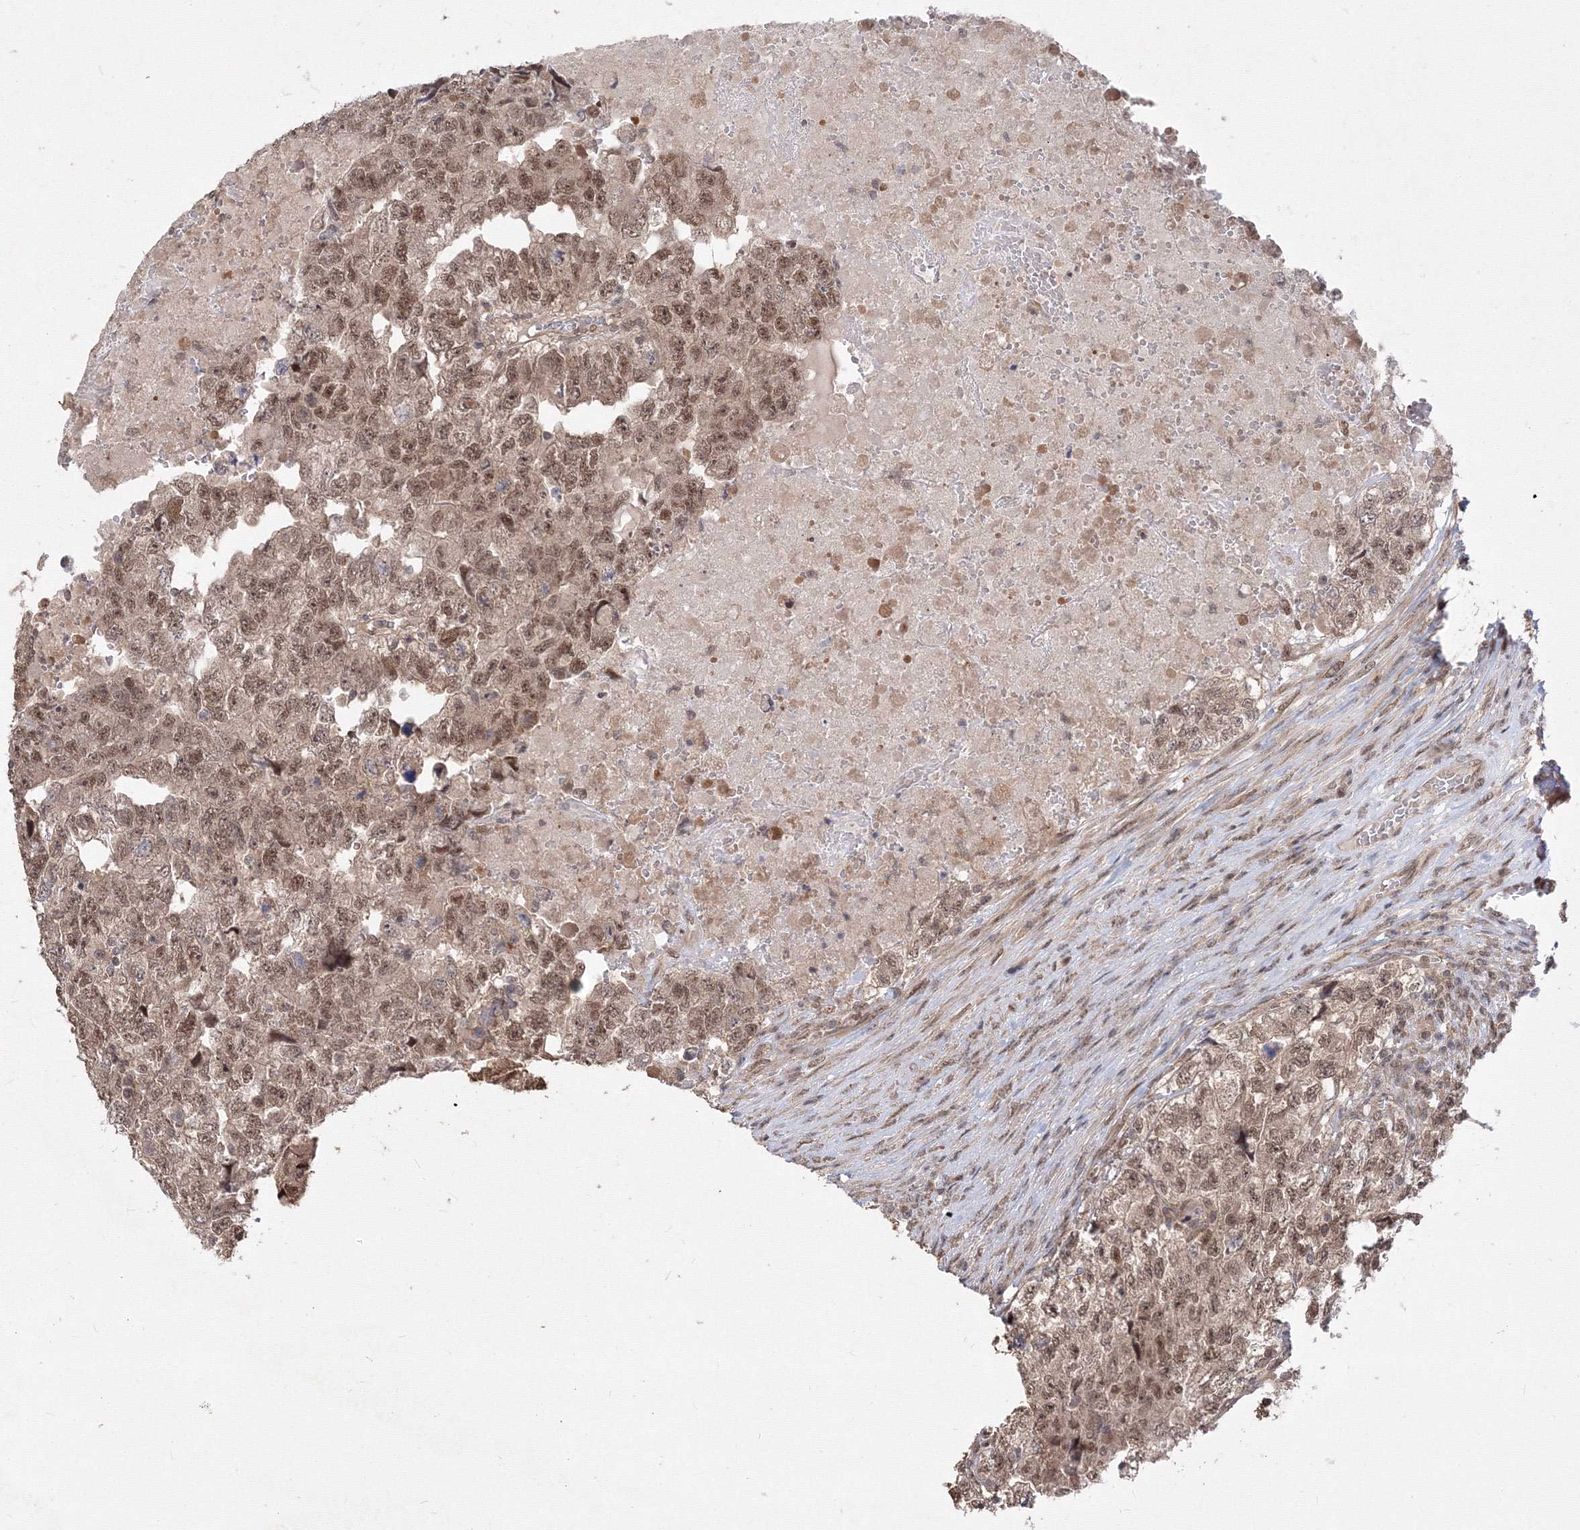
{"staining": {"intensity": "moderate", "quantity": ">75%", "location": "nuclear"}, "tissue": "testis cancer", "cell_type": "Tumor cells", "image_type": "cancer", "snomed": [{"axis": "morphology", "description": "Carcinoma, Embryonal, NOS"}, {"axis": "topography", "description": "Testis"}], "caption": "Protein expression analysis of embryonal carcinoma (testis) displays moderate nuclear staining in approximately >75% of tumor cells. (brown staining indicates protein expression, while blue staining denotes nuclei).", "gene": "COPS4", "patient": {"sex": "male", "age": 36}}